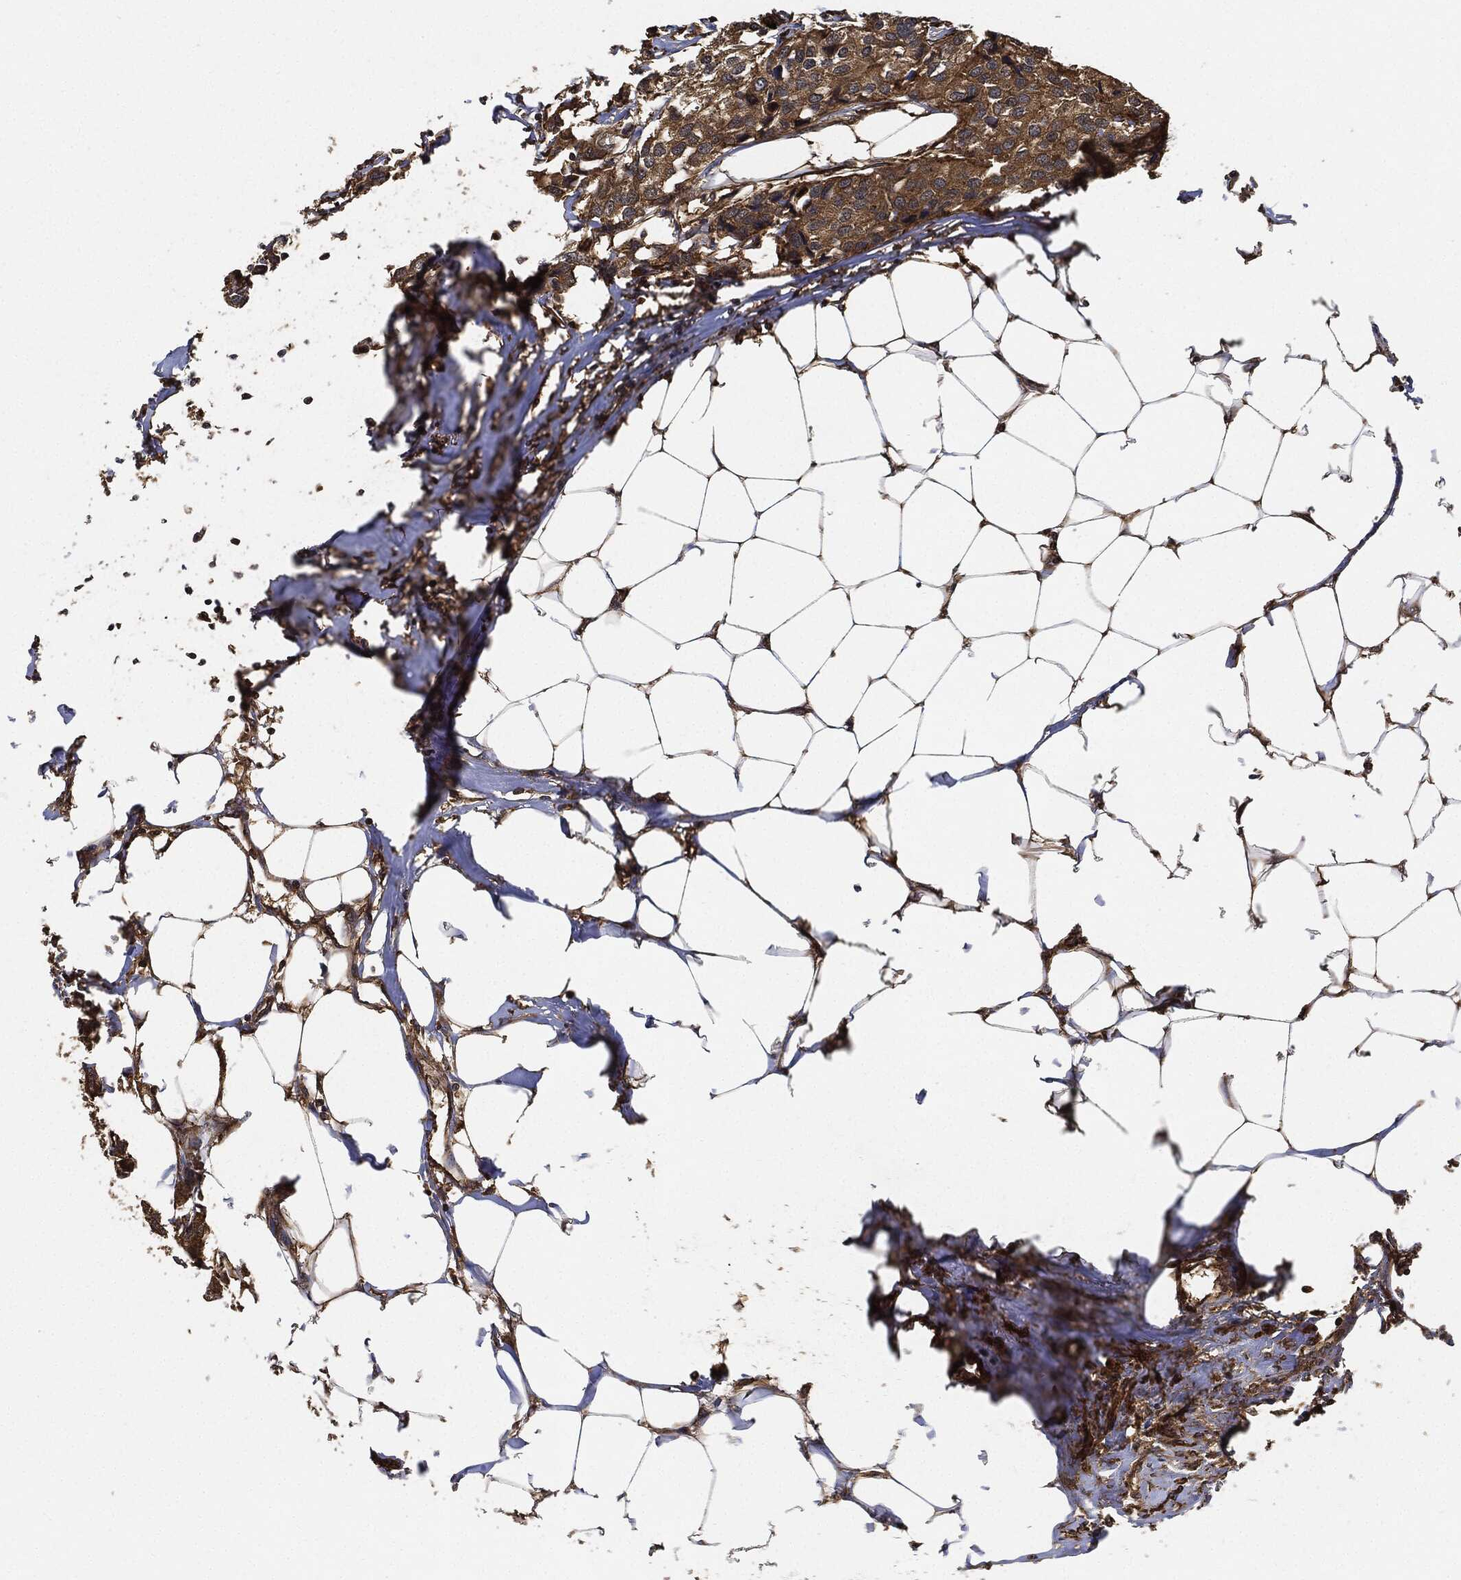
{"staining": {"intensity": "moderate", "quantity": ">75%", "location": "cytoplasmic/membranous"}, "tissue": "breast cancer", "cell_type": "Tumor cells", "image_type": "cancer", "snomed": [{"axis": "morphology", "description": "Duct carcinoma"}, {"axis": "topography", "description": "Breast"}], "caption": "The micrograph exhibits immunohistochemical staining of breast cancer. There is moderate cytoplasmic/membranous positivity is identified in approximately >75% of tumor cells.", "gene": "CEP290", "patient": {"sex": "female", "age": 80}}